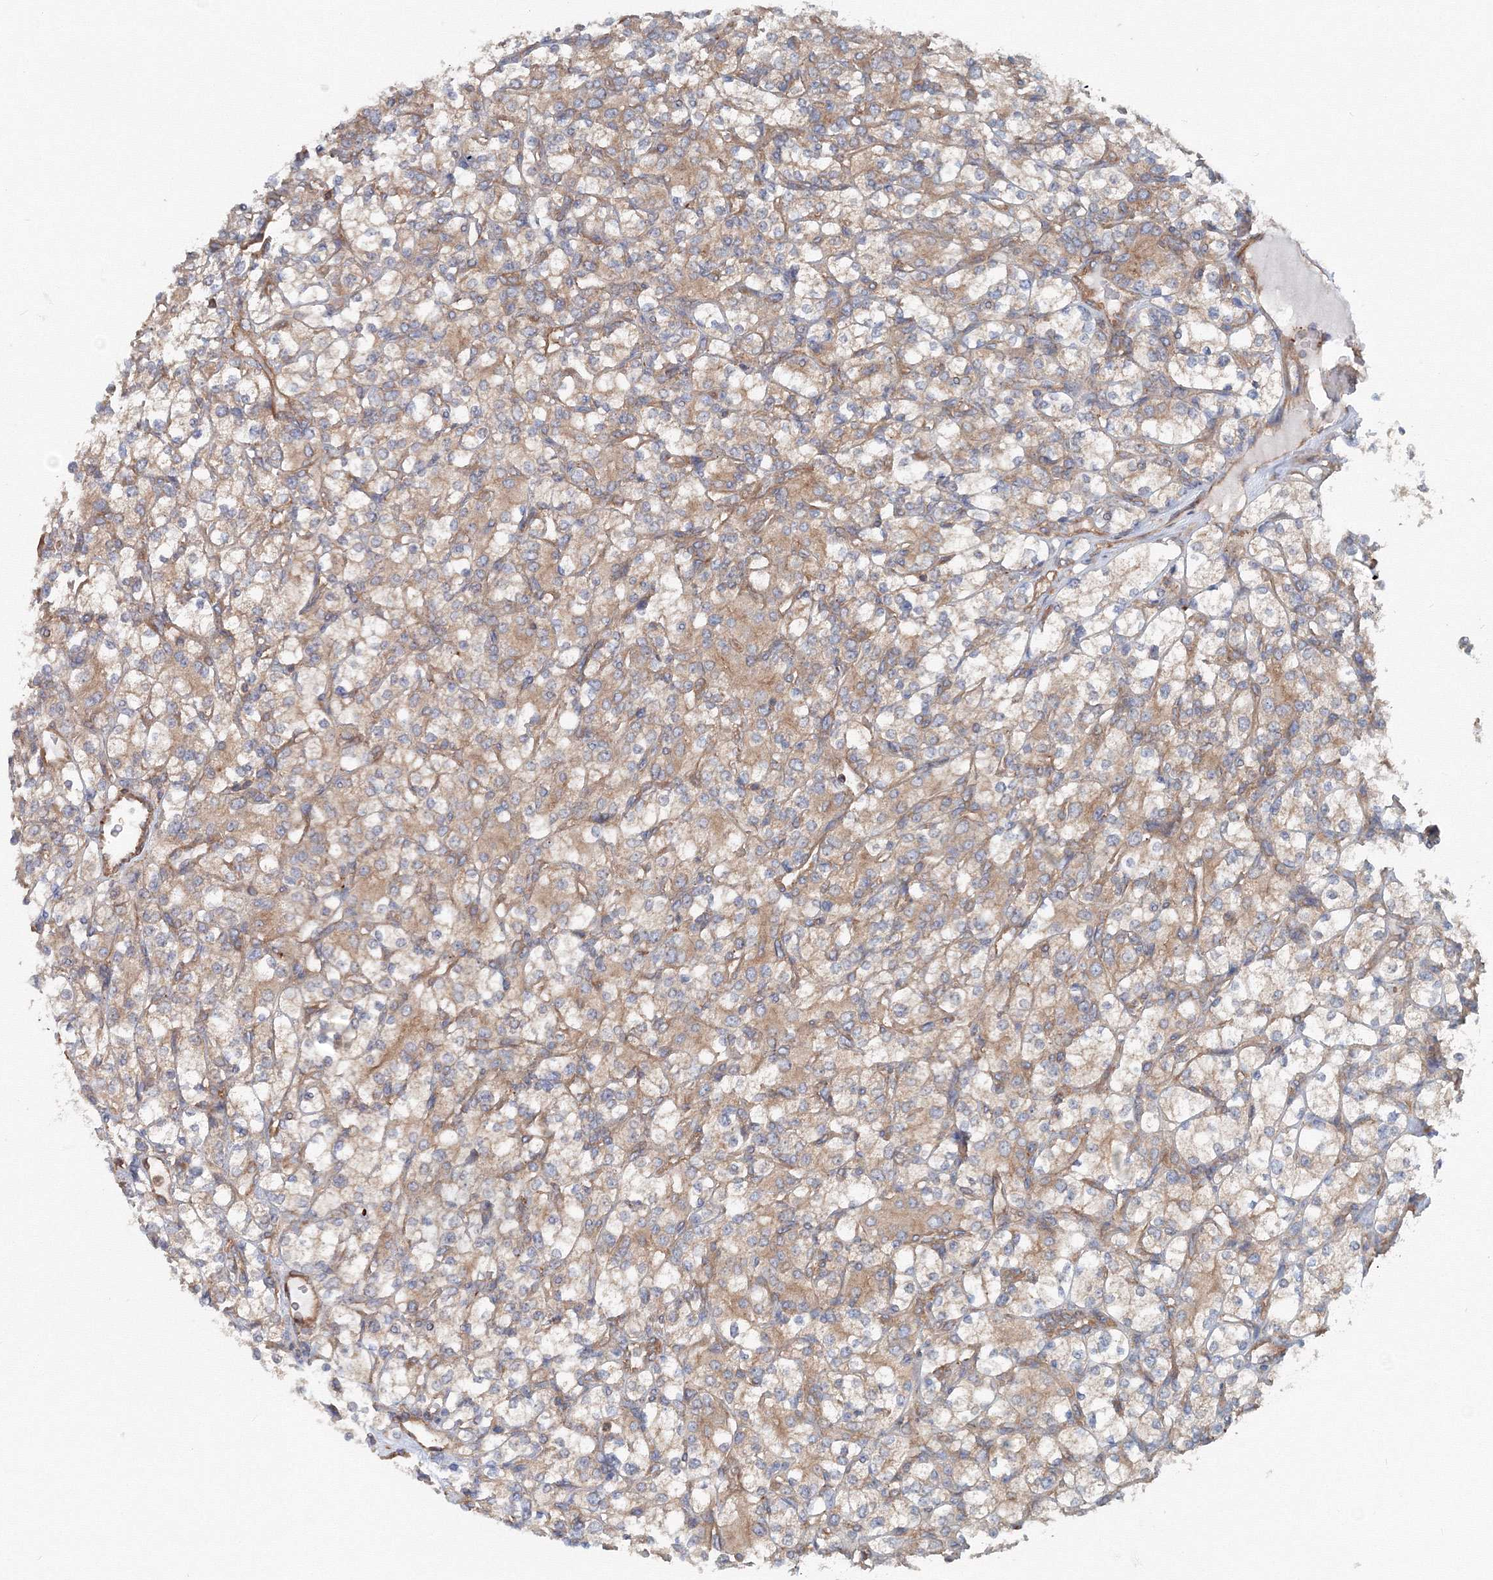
{"staining": {"intensity": "weak", "quantity": ">75%", "location": "cytoplasmic/membranous"}, "tissue": "renal cancer", "cell_type": "Tumor cells", "image_type": "cancer", "snomed": [{"axis": "morphology", "description": "Adenocarcinoma, NOS"}, {"axis": "topography", "description": "Kidney"}], "caption": "Protein positivity by immunohistochemistry exhibits weak cytoplasmic/membranous expression in about >75% of tumor cells in renal cancer (adenocarcinoma).", "gene": "EXOC1", "patient": {"sex": "male", "age": 77}}